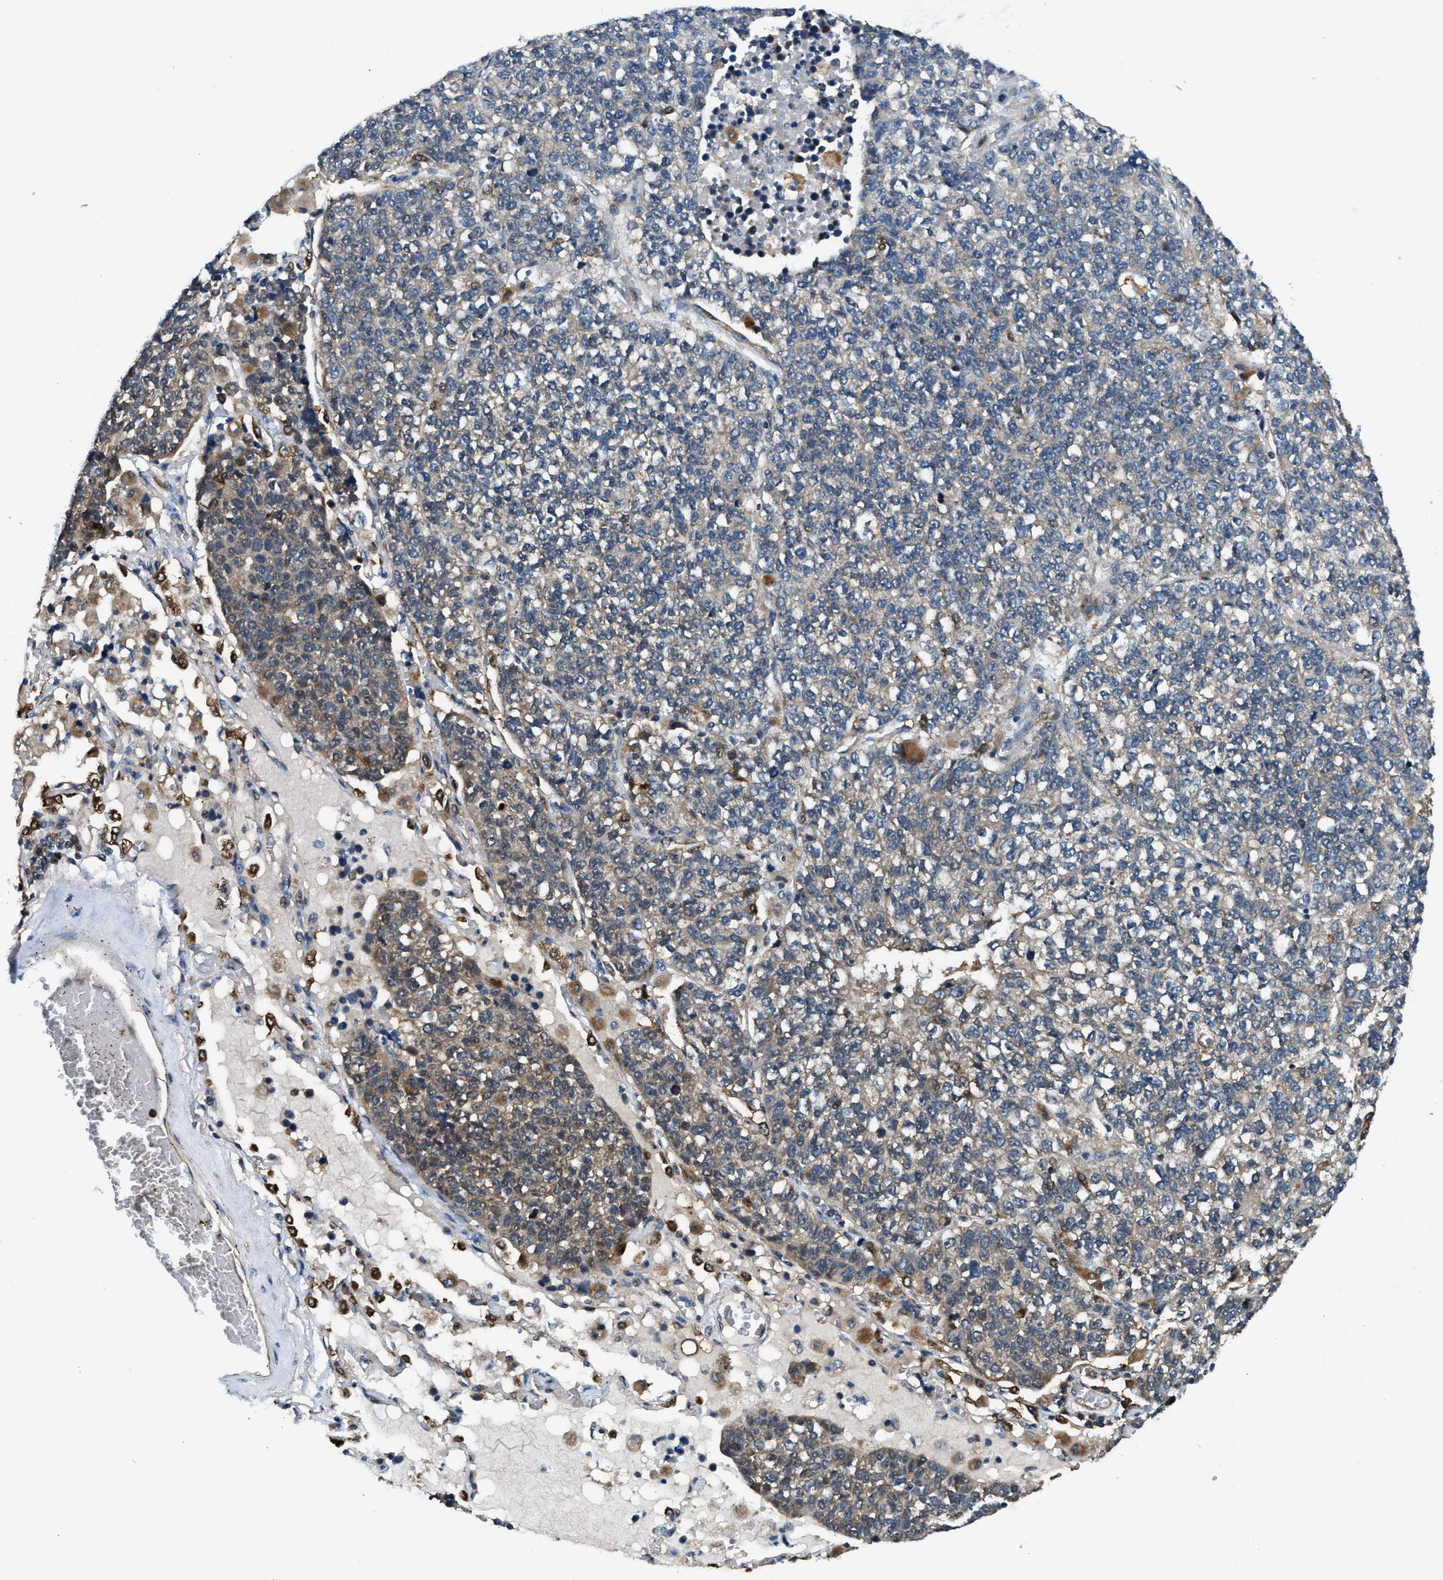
{"staining": {"intensity": "weak", "quantity": "<25%", "location": "cytoplasmic/membranous"}, "tissue": "lung cancer", "cell_type": "Tumor cells", "image_type": "cancer", "snomed": [{"axis": "morphology", "description": "Adenocarcinoma, NOS"}, {"axis": "topography", "description": "Lung"}], "caption": "Immunohistochemistry of lung adenocarcinoma reveals no positivity in tumor cells.", "gene": "PPA1", "patient": {"sex": "male", "age": 49}}